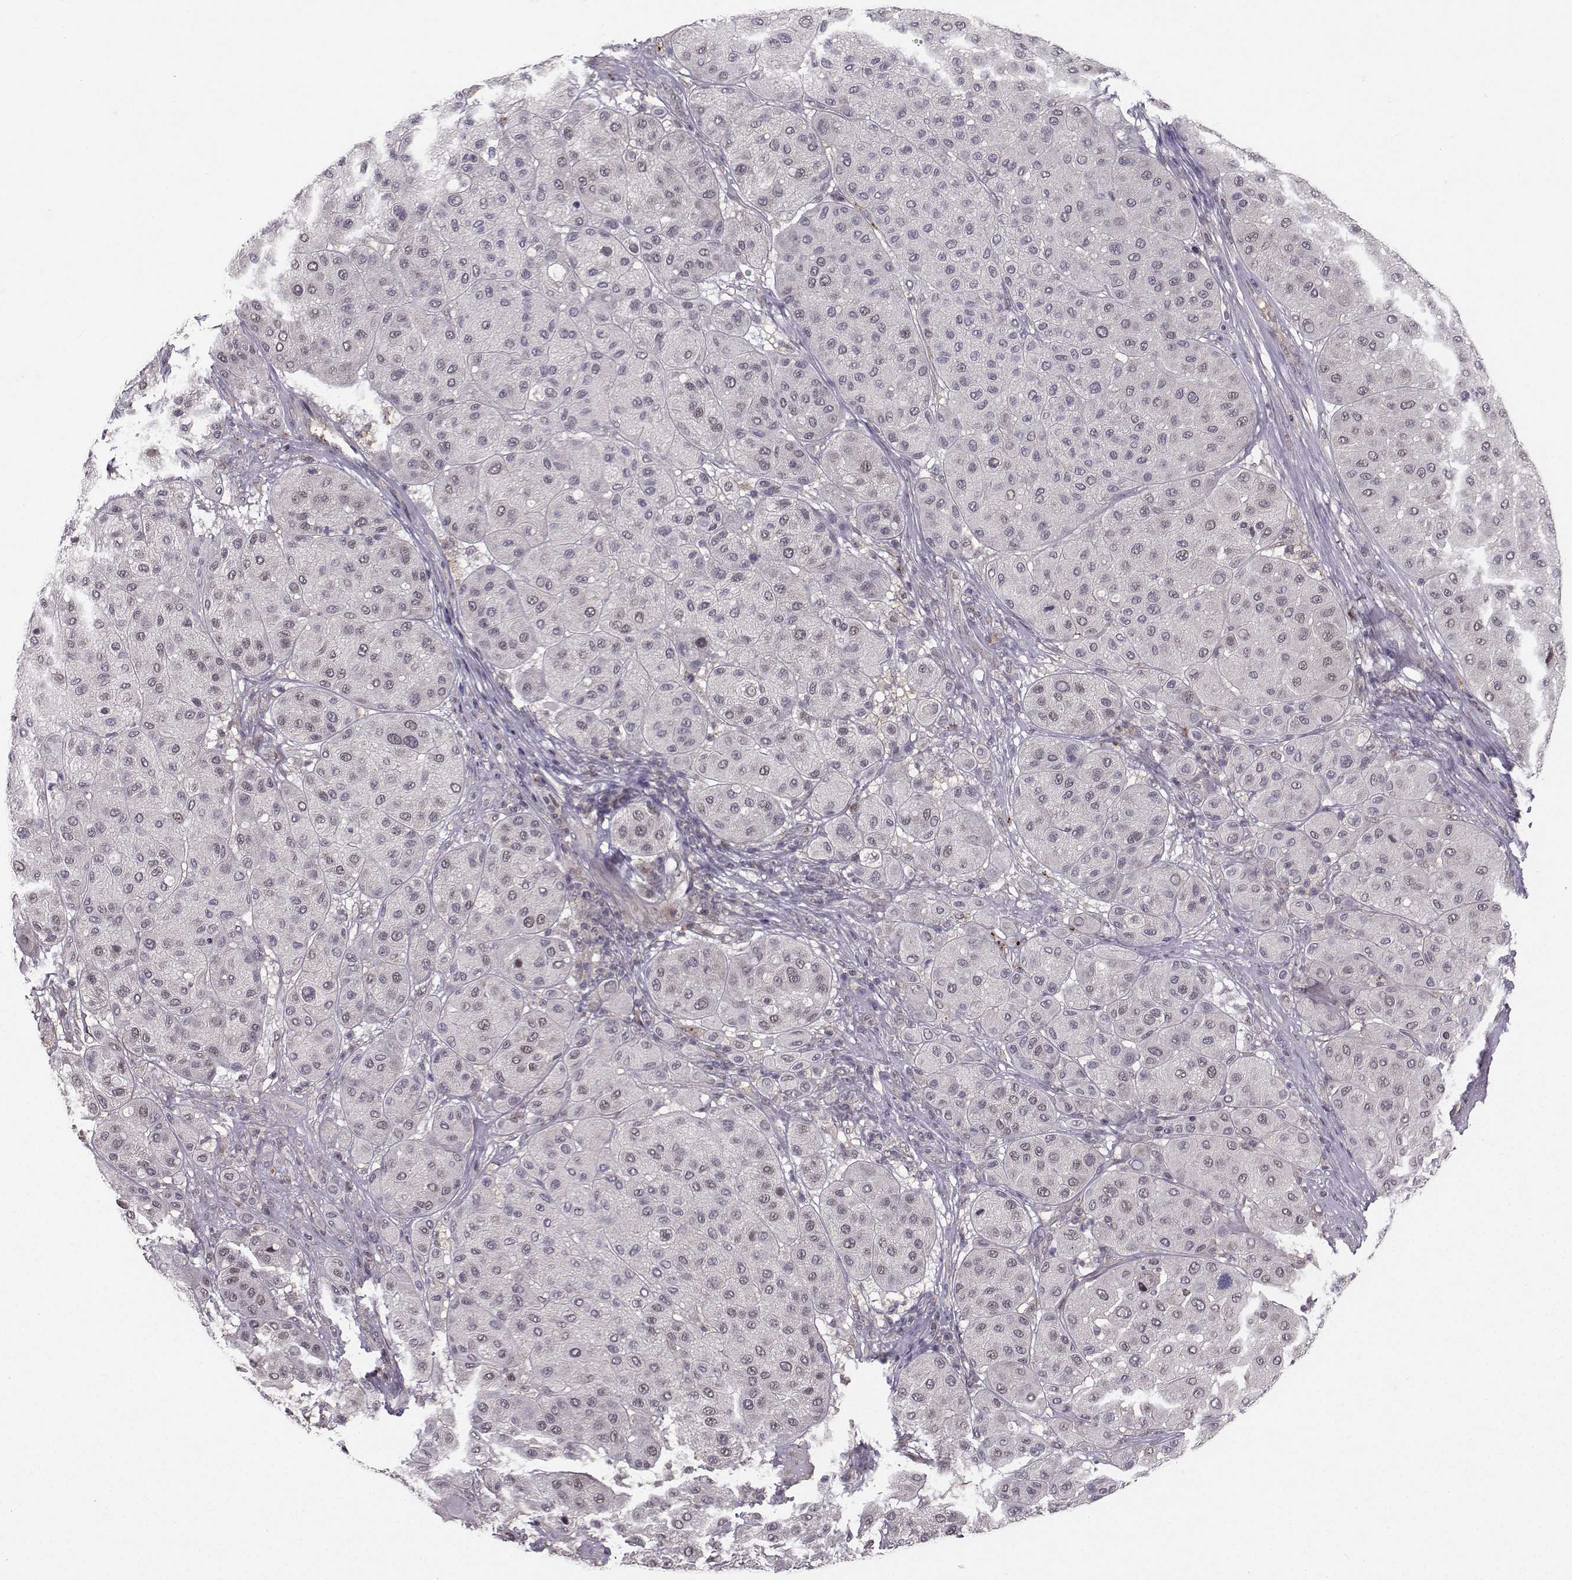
{"staining": {"intensity": "negative", "quantity": "none", "location": "none"}, "tissue": "melanoma", "cell_type": "Tumor cells", "image_type": "cancer", "snomed": [{"axis": "morphology", "description": "Malignant melanoma, Metastatic site"}, {"axis": "topography", "description": "Smooth muscle"}], "caption": "Immunohistochemical staining of human malignant melanoma (metastatic site) exhibits no significant staining in tumor cells.", "gene": "PKP2", "patient": {"sex": "male", "age": 41}}